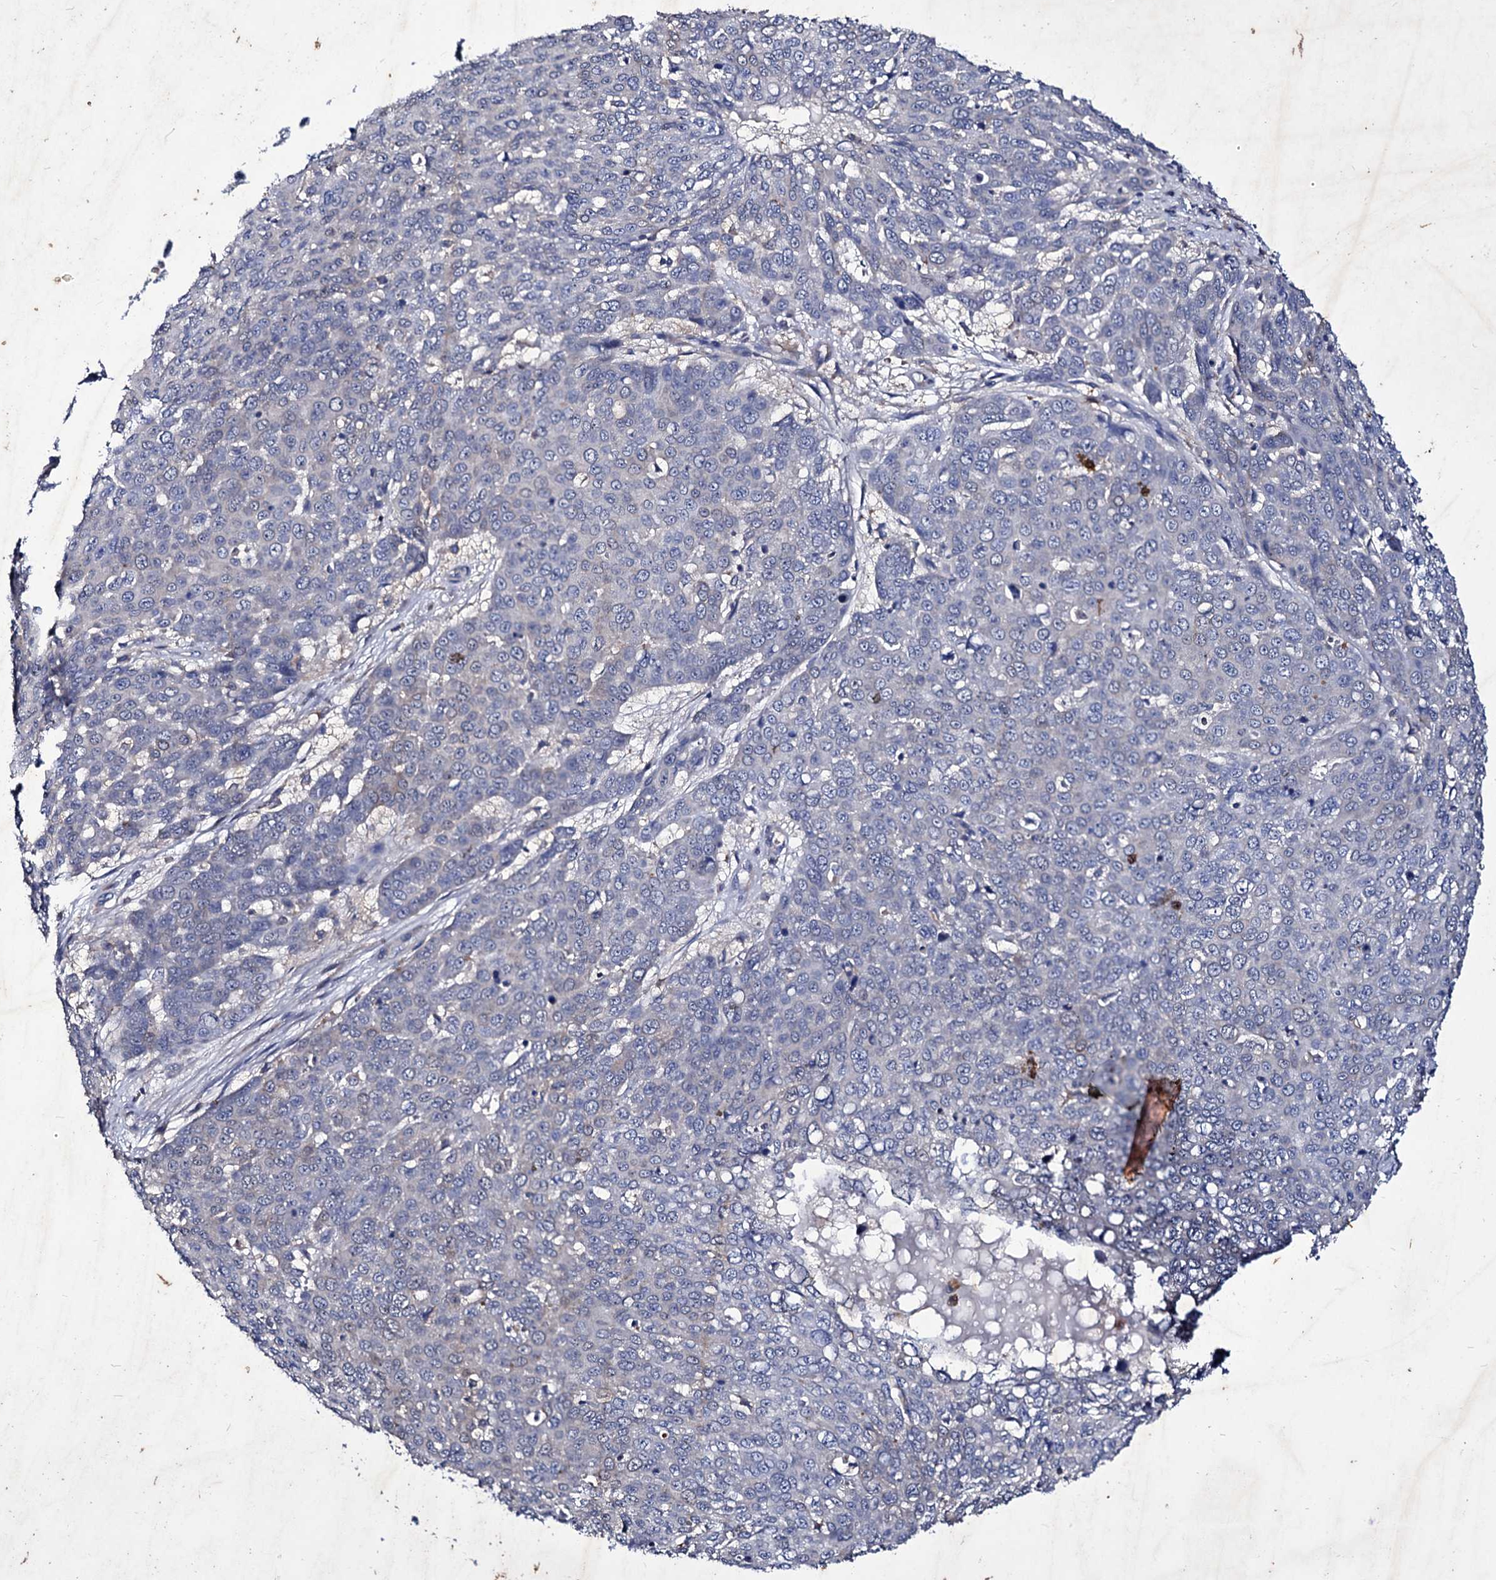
{"staining": {"intensity": "negative", "quantity": "none", "location": "none"}, "tissue": "skin cancer", "cell_type": "Tumor cells", "image_type": "cancer", "snomed": [{"axis": "morphology", "description": "Squamous cell carcinoma, NOS"}, {"axis": "topography", "description": "Skin"}], "caption": "Immunohistochemical staining of skin cancer displays no significant staining in tumor cells.", "gene": "AXL", "patient": {"sex": "male", "age": 71}}